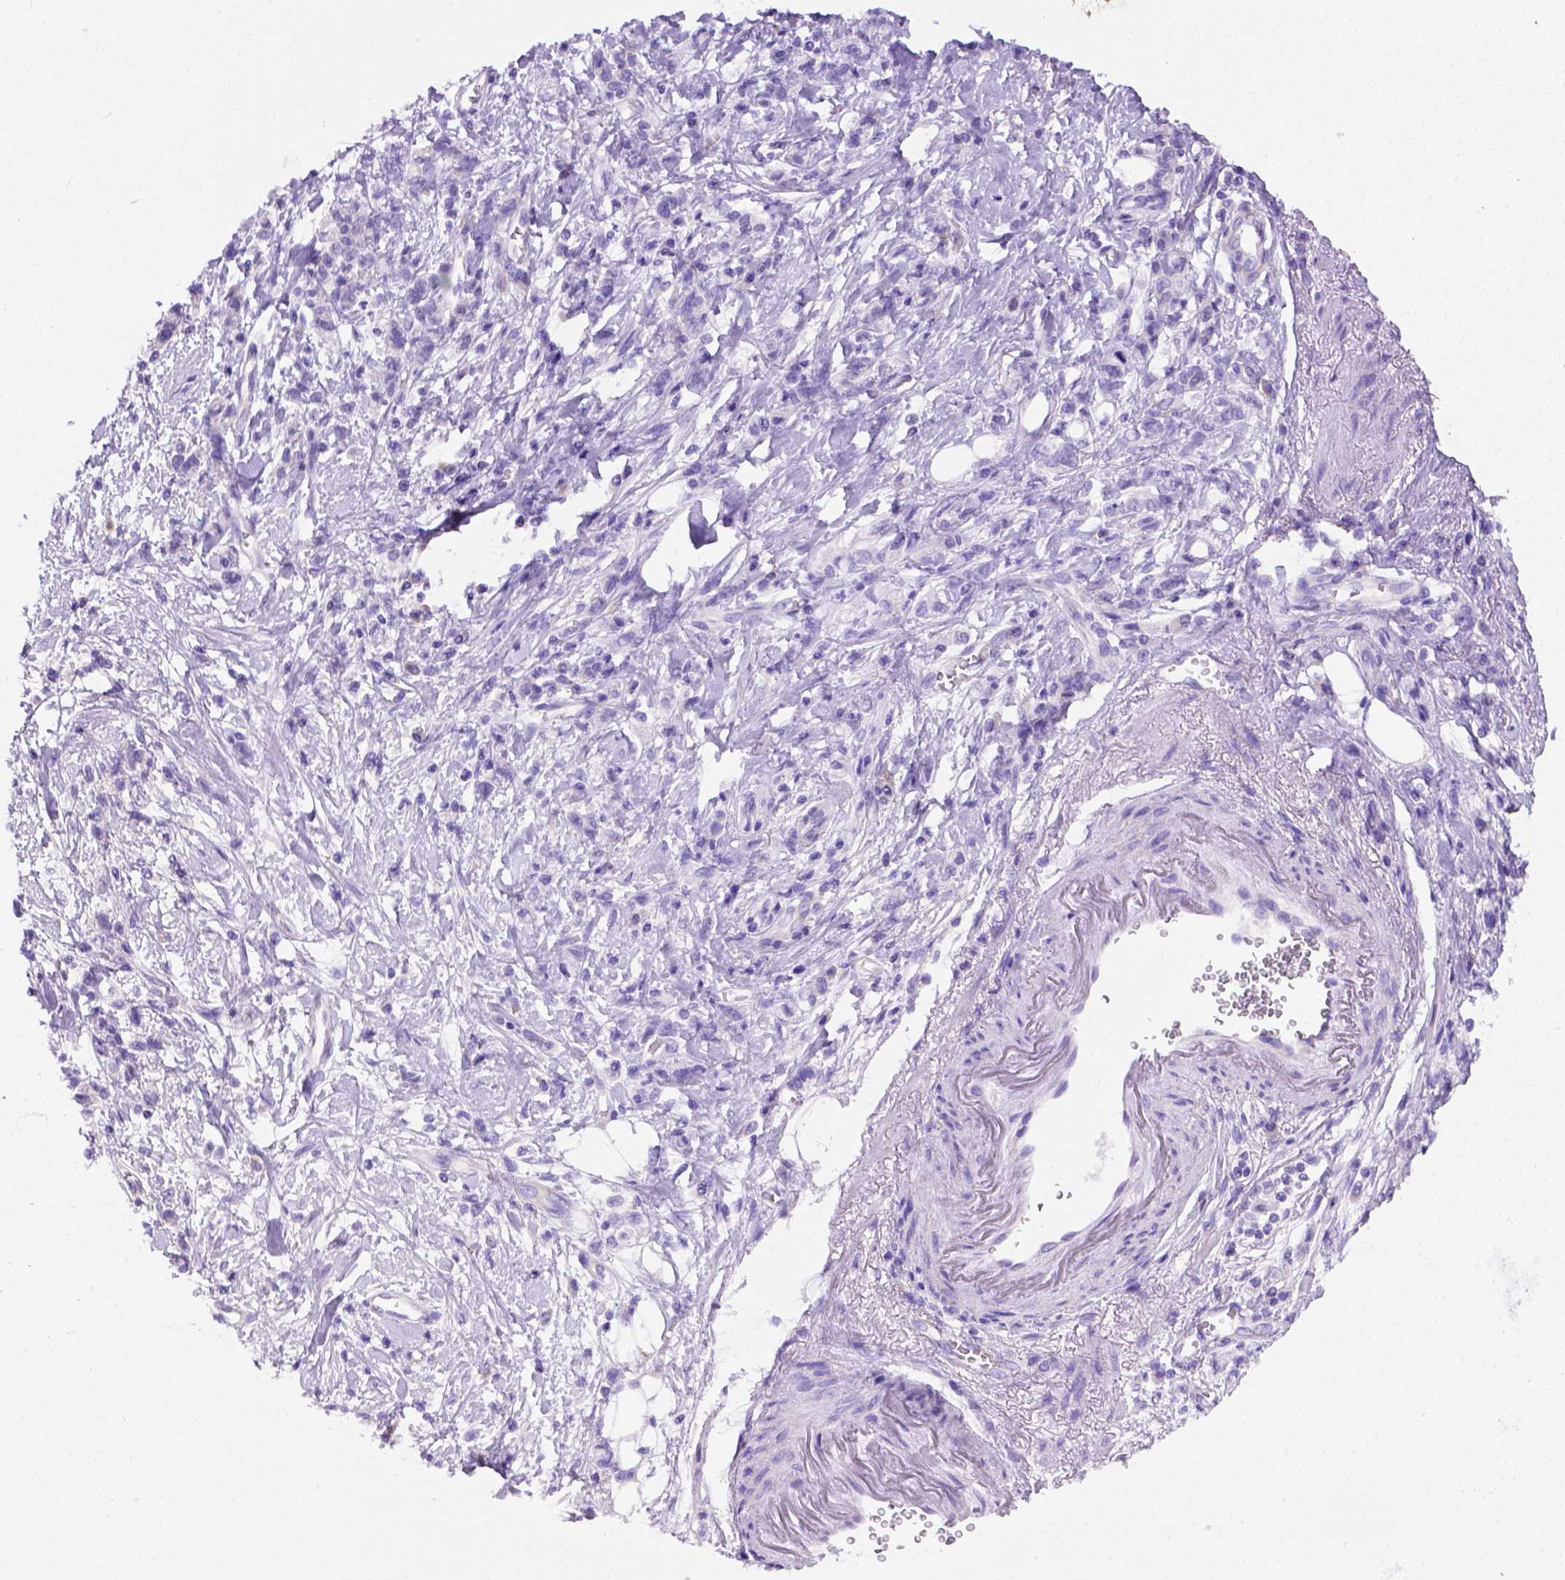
{"staining": {"intensity": "negative", "quantity": "none", "location": "none"}, "tissue": "stomach cancer", "cell_type": "Tumor cells", "image_type": "cancer", "snomed": [{"axis": "morphology", "description": "Adenocarcinoma, NOS"}, {"axis": "topography", "description": "Stomach"}], "caption": "Protein analysis of stomach cancer exhibits no significant staining in tumor cells.", "gene": "FOXI1", "patient": {"sex": "male", "age": 77}}